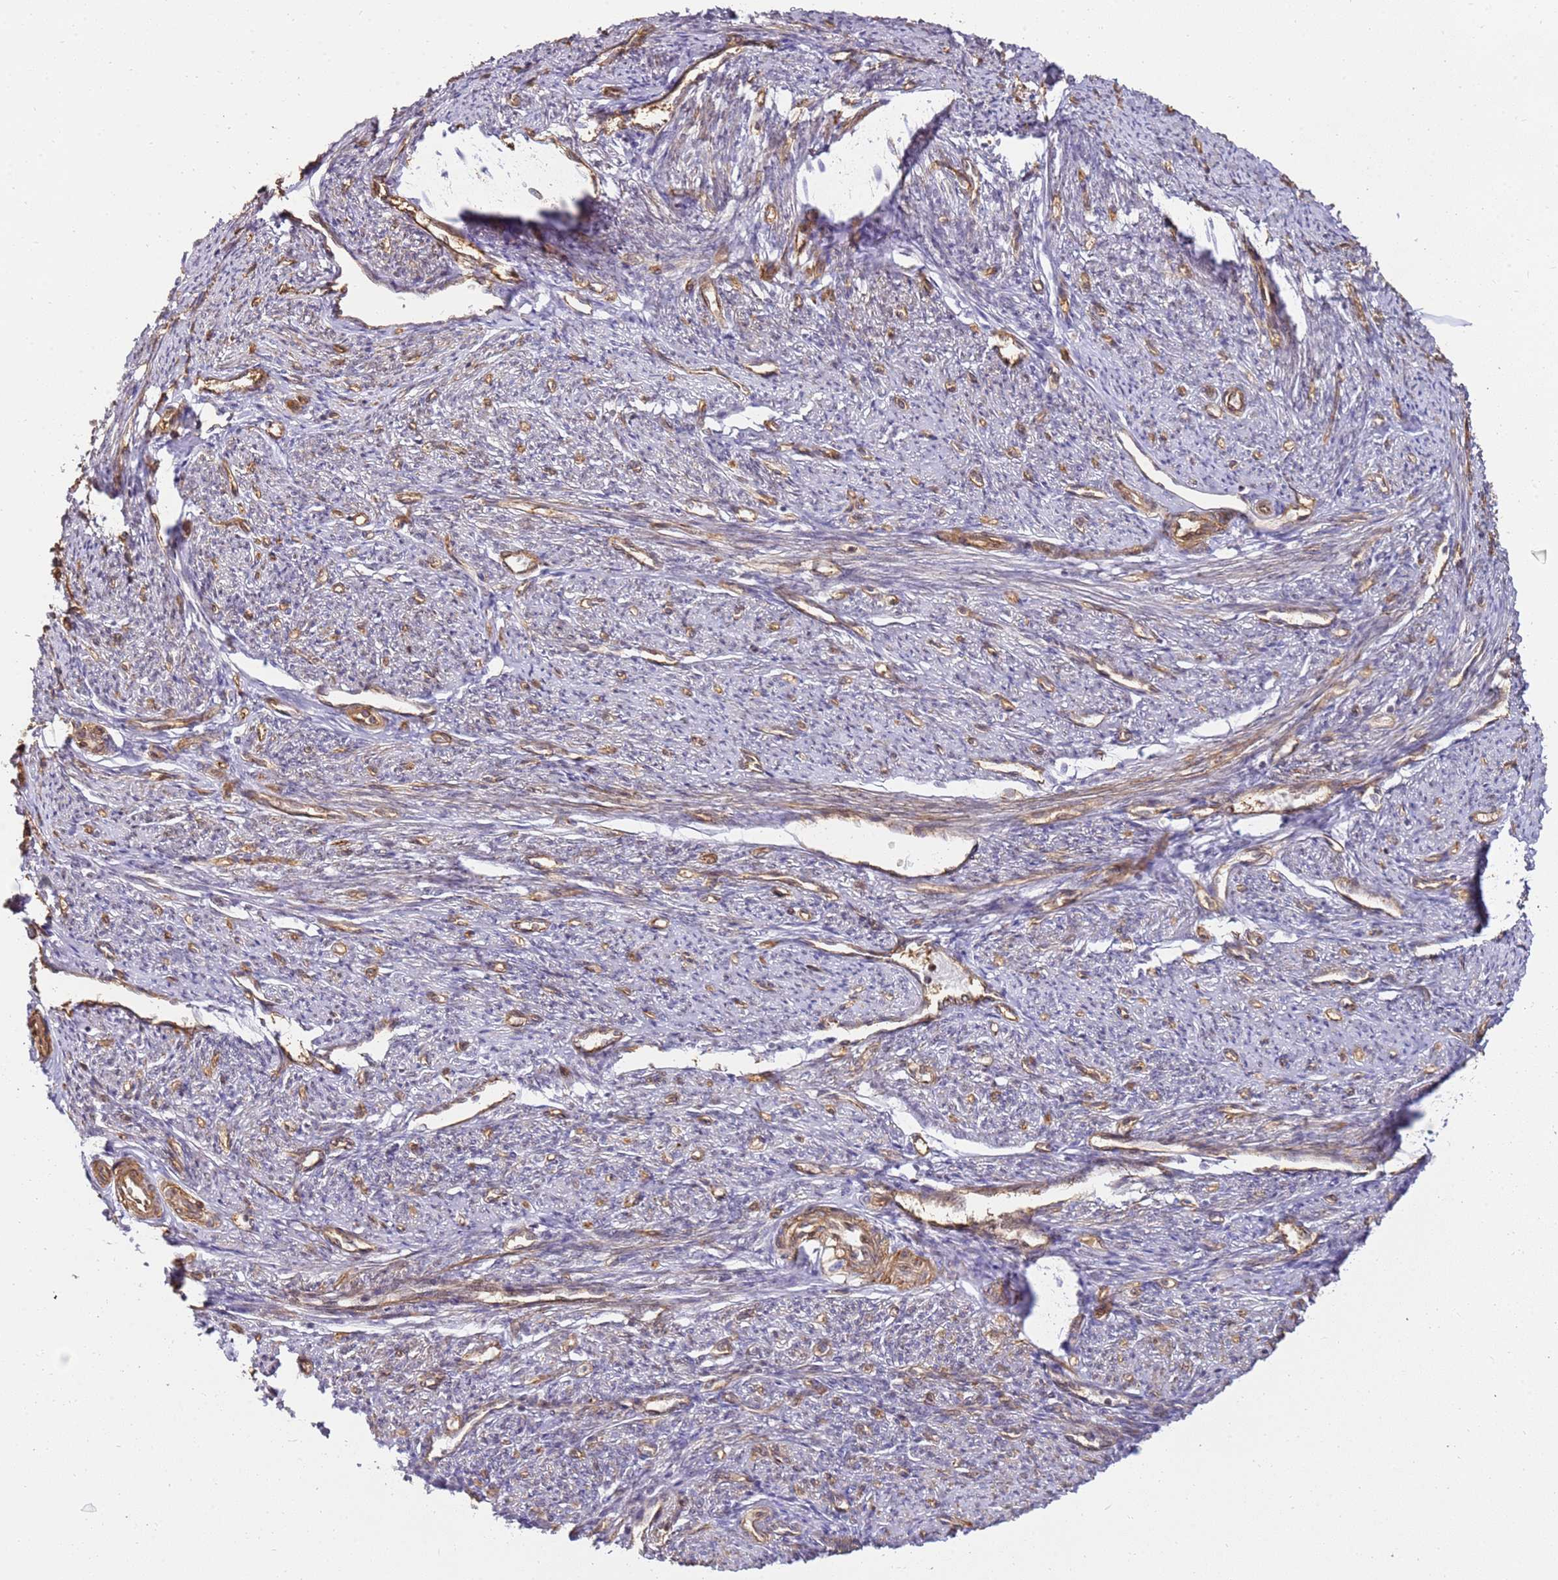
{"staining": {"intensity": "strong", "quantity": "25%-75%", "location": "cytoplasmic/membranous"}, "tissue": "smooth muscle", "cell_type": "Smooth muscle cells", "image_type": "normal", "snomed": [{"axis": "morphology", "description": "Normal tissue, NOS"}, {"axis": "topography", "description": "Smooth muscle"}, {"axis": "topography", "description": "Uterus"}], "caption": "Immunohistochemistry (IHC) histopathology image of benign smooth muscle: human smooth muscle stained using immunohistochemistry shows high levels of strong protein expression localized specifically in the cytoplasmic/membranous of smooth muscle cells, appearing as a cytoplasmic/membranous brown color.", "gene": "ST18", "patient": {"sex": "female", "age": 59}}